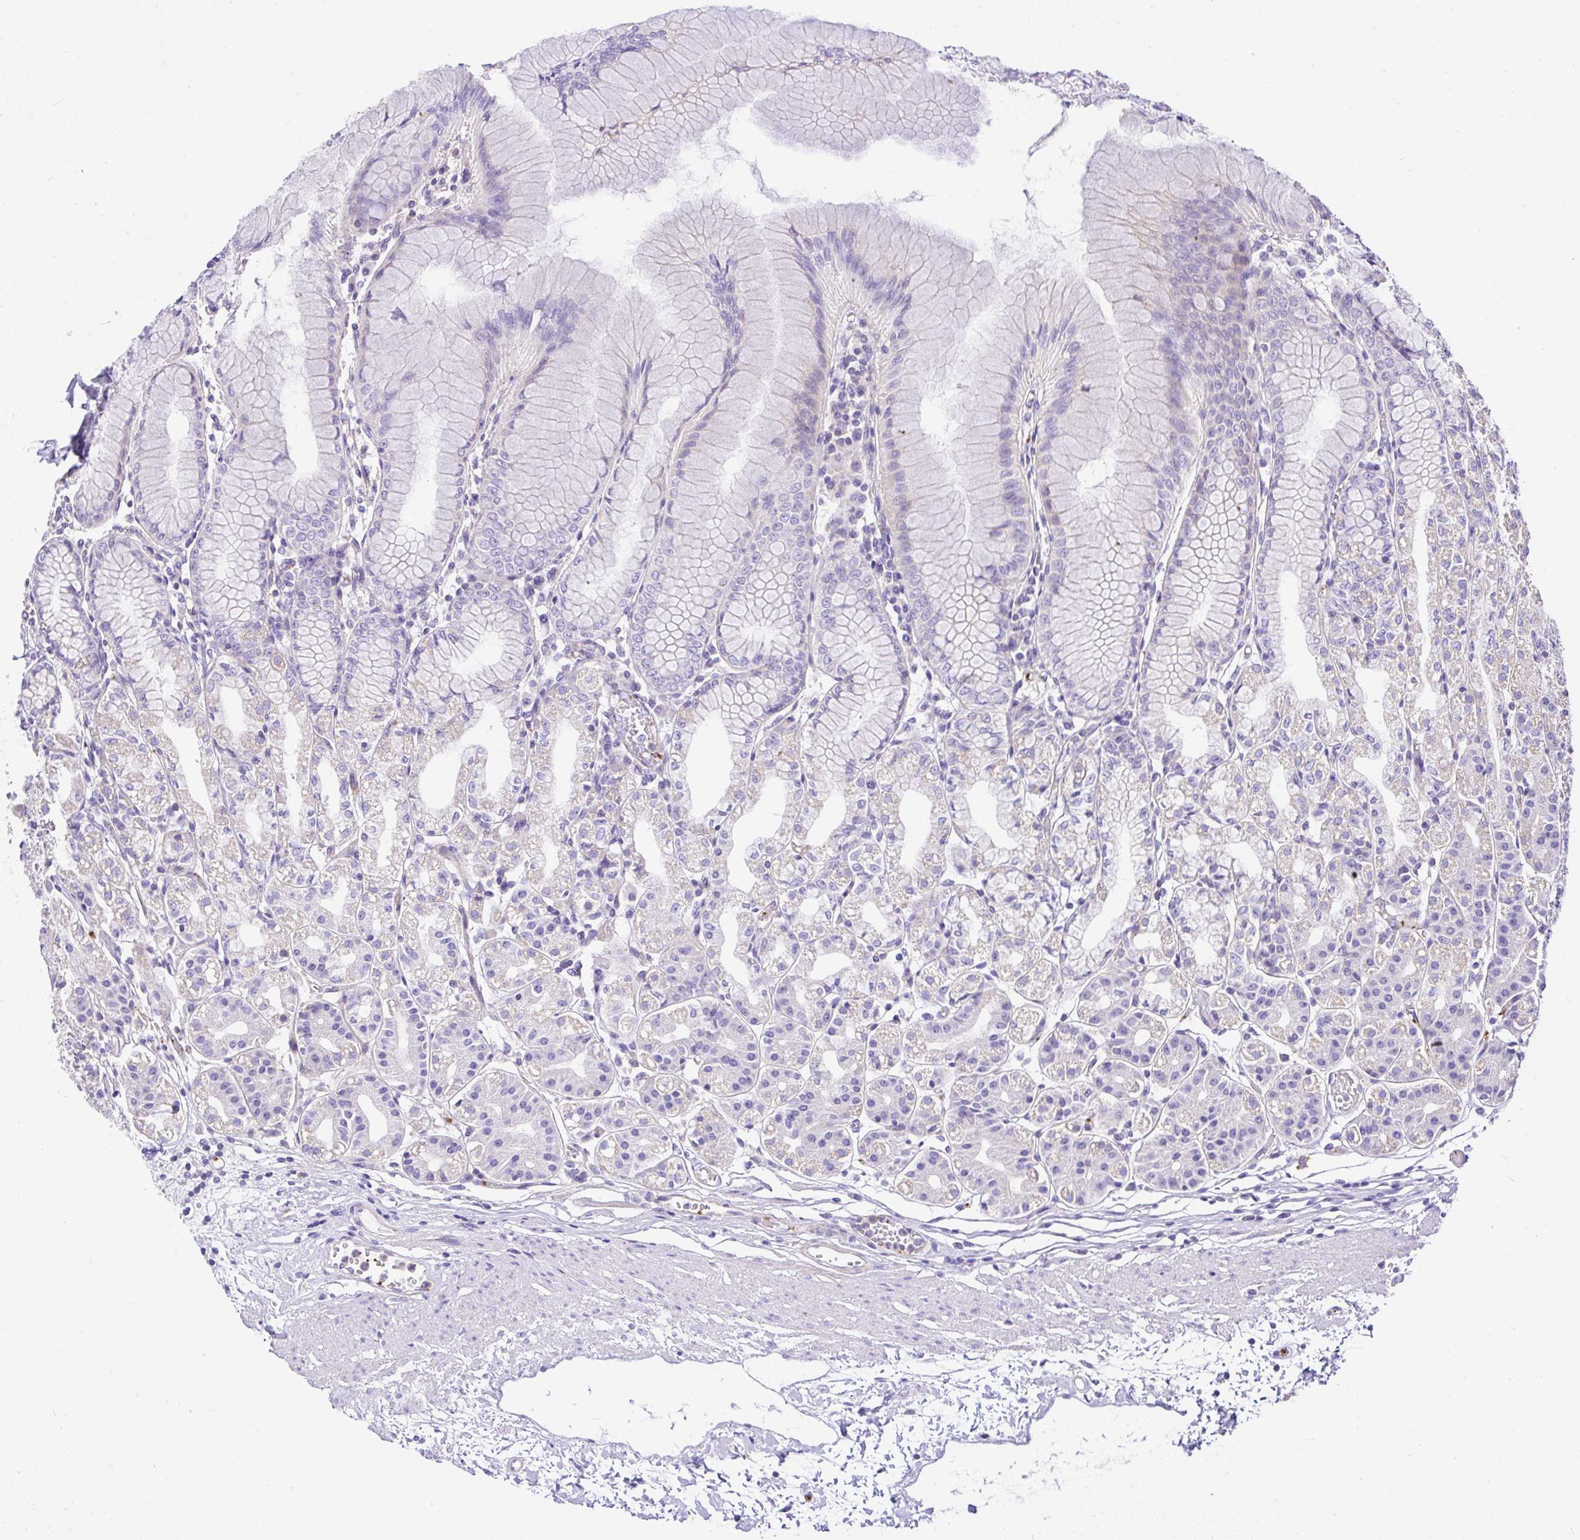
{"staining": {"intensity": "weak", "quantity": "25%-75%", "location": "cytoplasmic/membranous"}, "tissue": "stomach", "cell_type": "Glandular cells", "image_type": "normal", "snomed": [{"axis": "morphology", "description": "Normal tissue, NOS"}, {"axis": "topography", "description": "Stomach"}], "caption": "Protein staining of benign stomach reveals weak cytoplasmic/membranous positivity in approximately 25%-75% of glandular cells. The staining is performed using DAB (3,3'-diaminobenzidine) brown chromogen to label protein expression. The nuclei are counter-stained blue using hematoxylin.", "gene": "CCDC142", "patient": {"sex": "female", "age": 57}}